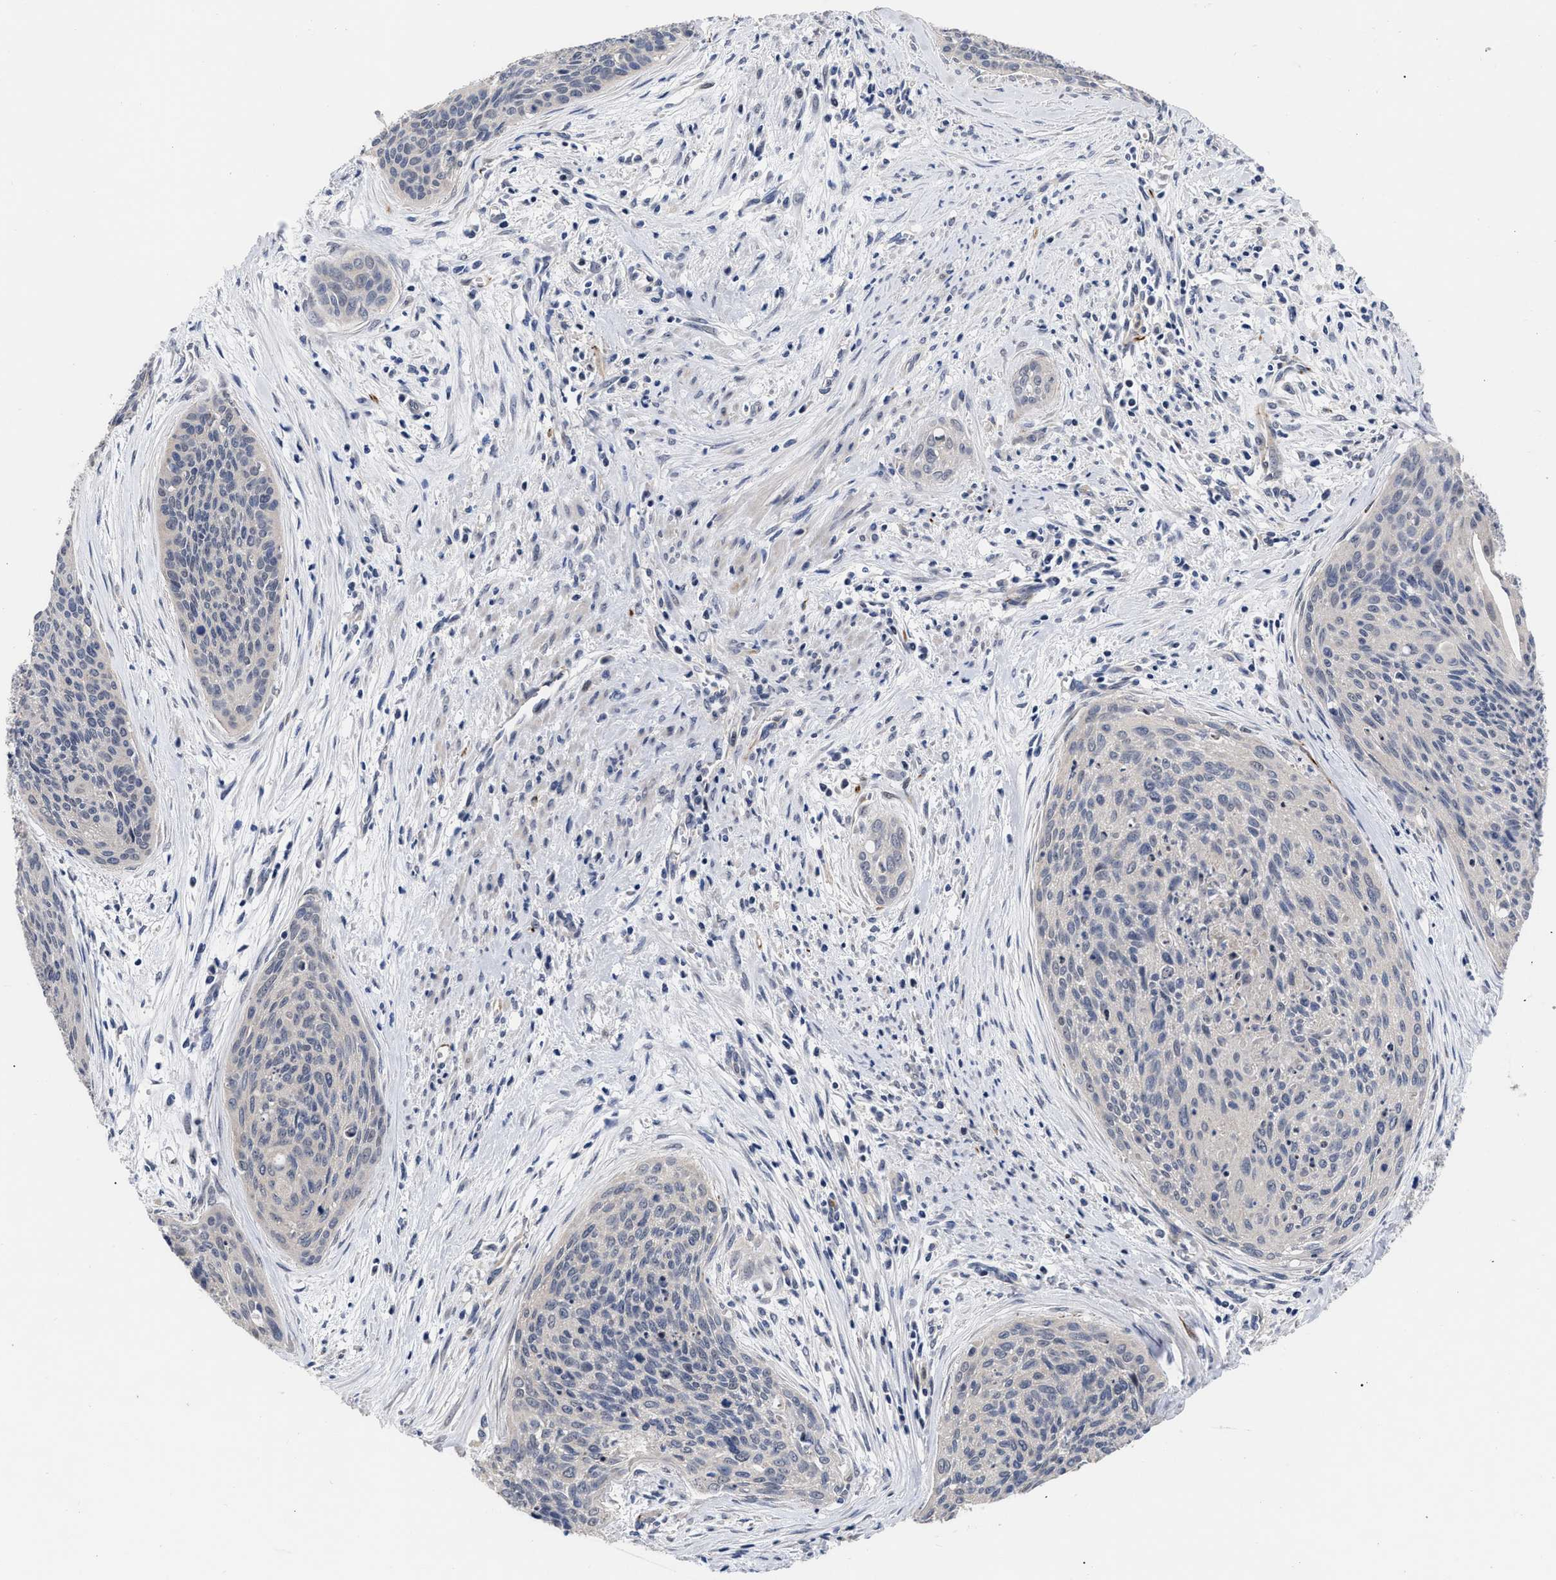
{"staining": {"intensity": "negative", "quantity": "none", "location": "none"}, "tissue": "cervical cancer", "cell_type": "Tumor cells", "image_type": "cancer", "snomed": [{"axis": "morphology", "description": "Squamous cell carcinoma, NOS"}, {"axis": "topography", "description": "Cervix"}], "caption": "An immunohistochemistry histopathology image of cervical cancer (squamous cell carcinoma) is shown. There is no staining in tumor cells of cervical cancer (squamous cell carcinoma).", "gene": "CCN5", "patient": {"sex": "female", "age": 55}}